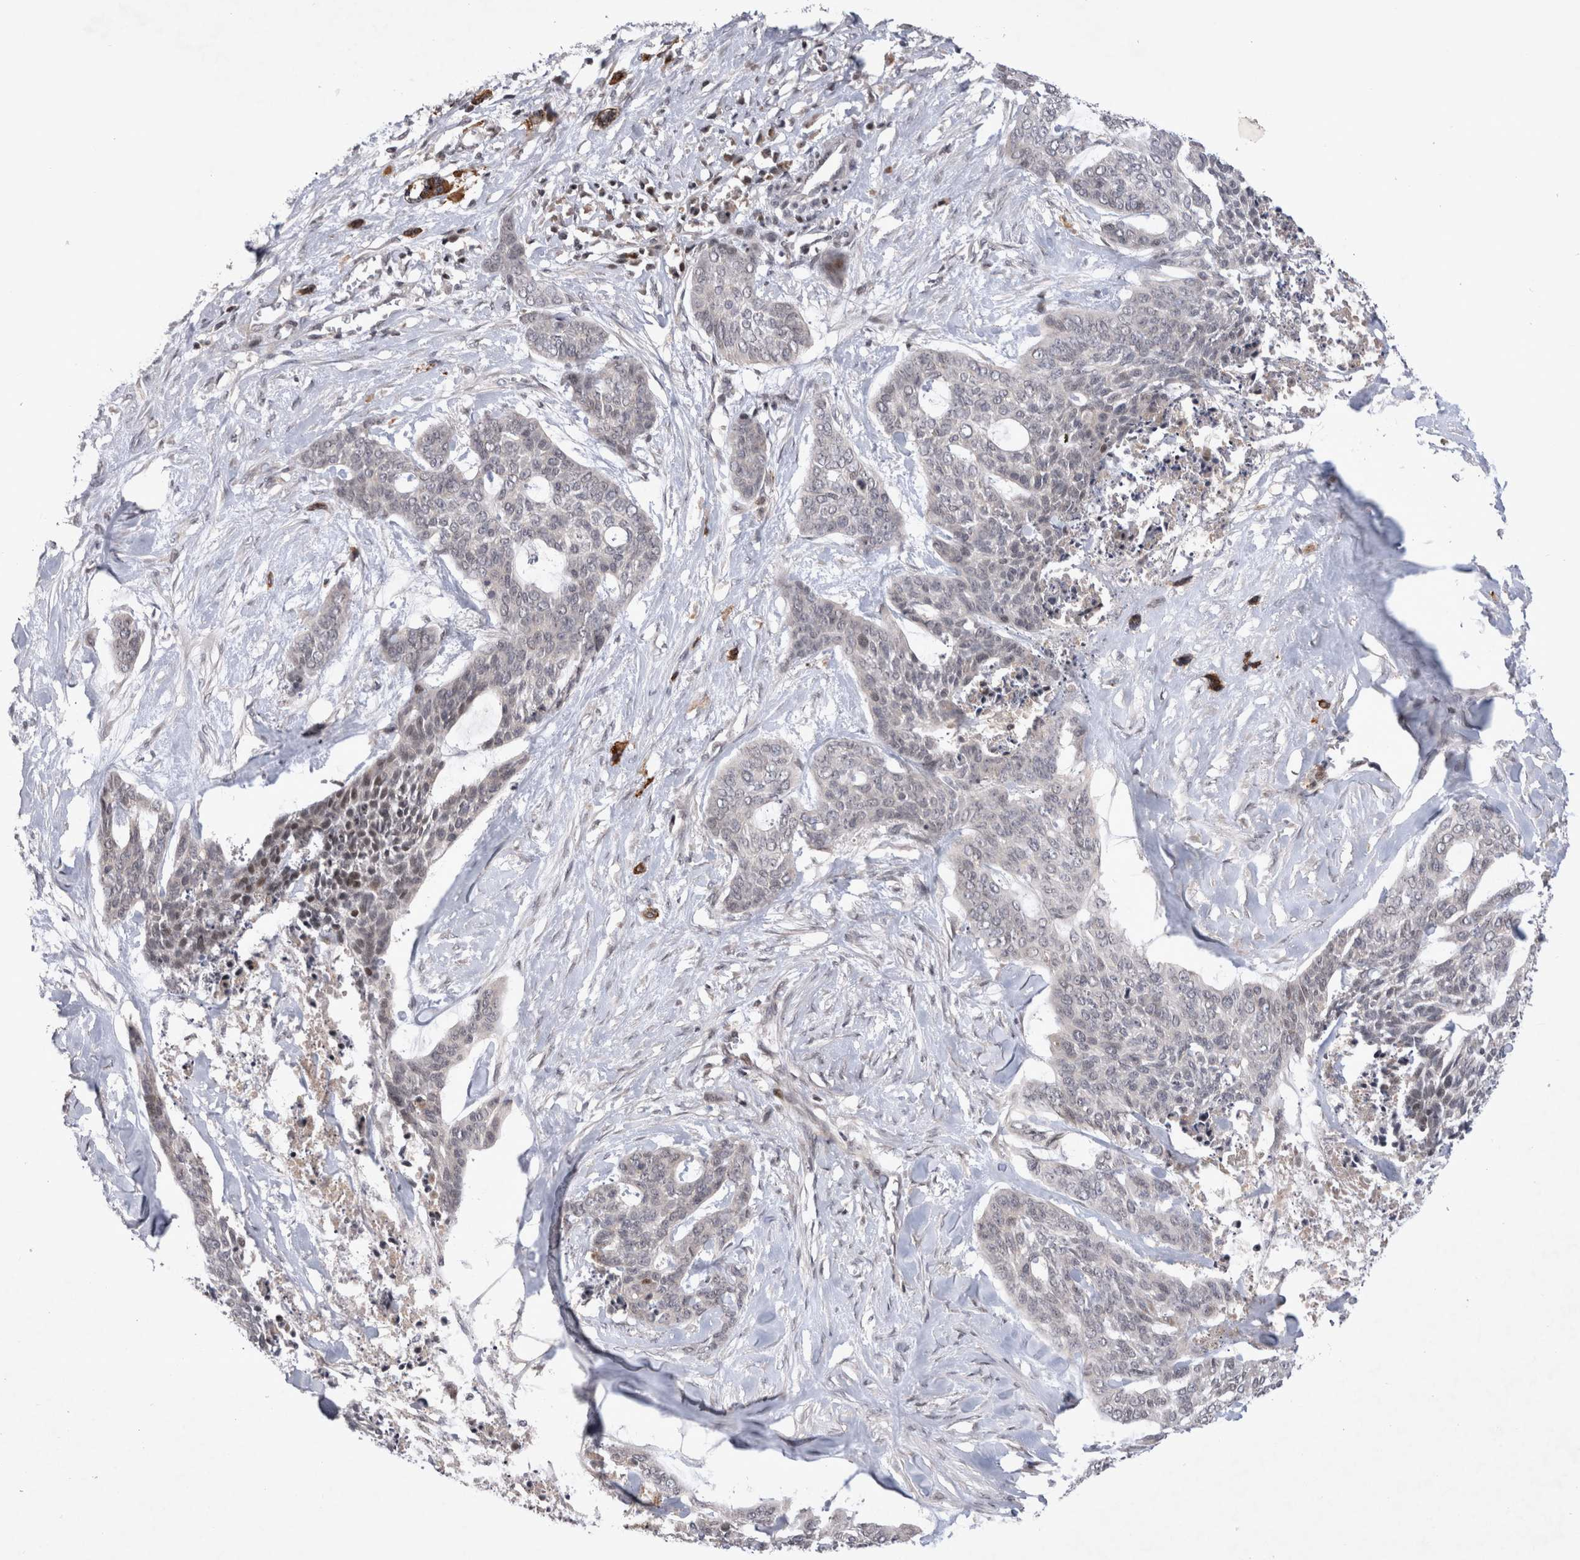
{"staining": {"intensity": "negative", "quantity": "none", "location": "none"}, "tissue": "skin cancer", "cell_type": "Tumor cells", "image_type": "cancer", "snomed": [{"axis": "morphology", "description": "Basal cell carcinoma"}, {"axis": "topography", "description": "Skin"}], "caption": "Tumor cells show no significant positivity in skin cancer. (DAB immunohistochemistry (IHC), high magnification).", "gene": "PLEKHM1", "patient": {"sex": "female", "age": 64}}